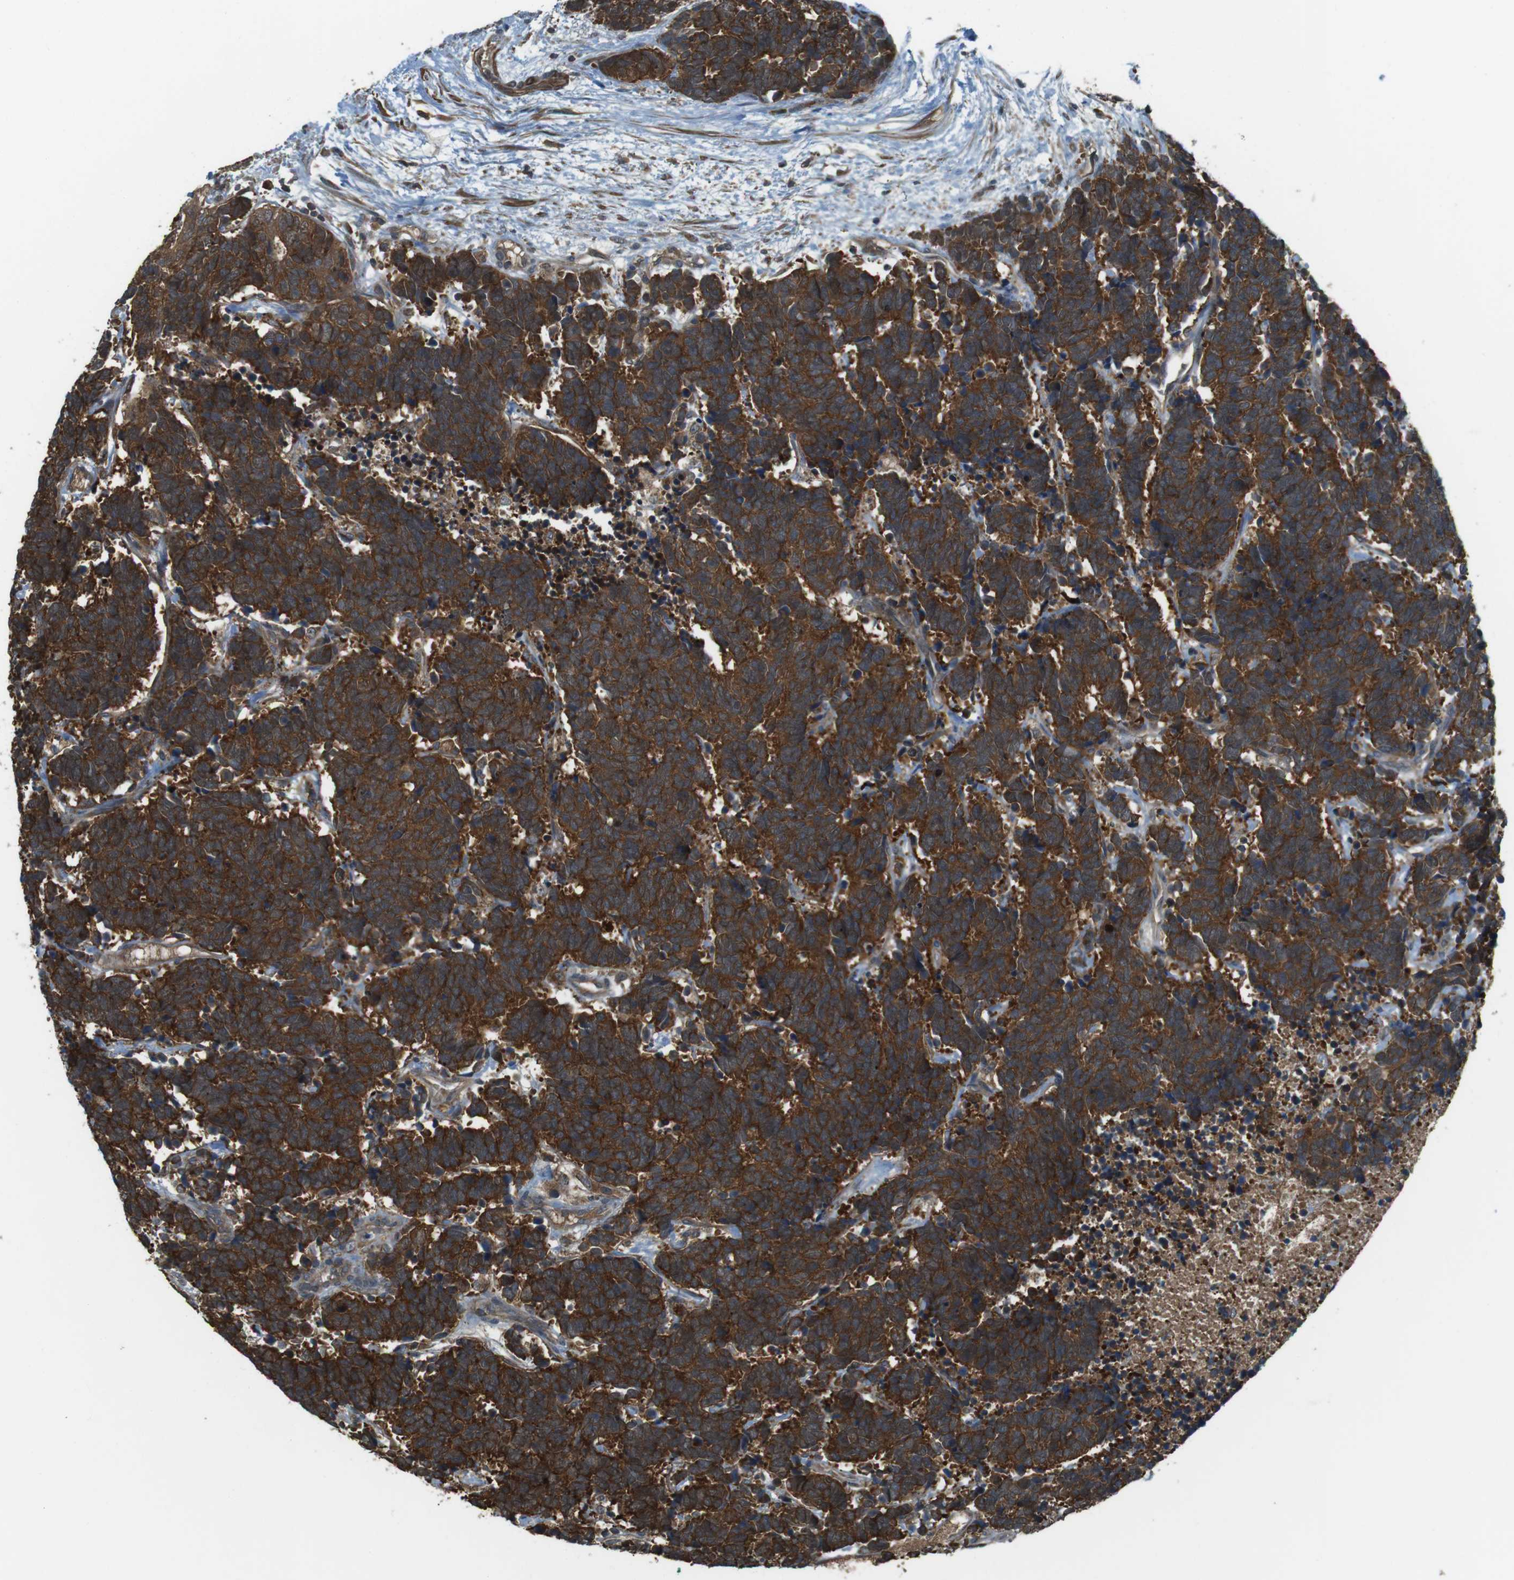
{"staining": {"intensity": "strong", "quantity": ">75%", "location": "cytoplasmic/membranous"}, "tissue": "carcinoid", "cell_type": "Tumor cells", "image_type": "cancer", "snomed": [{"axis": "morphology", "description": "Carcinoma, NOS"}, {"axis": "morphology", "description": "Carcinoid, malignant, NOS"}, {"axis": "topography", "description": "Urinary bladder"}], "caption": "Carcinoid was stained to show a protein in brown. There is high levels of strong cytoplasmic/membranous staining in about >75% of tumor cells.", "gene": "LRRC3B", "patient": {"sex": "male", "age": 57}}